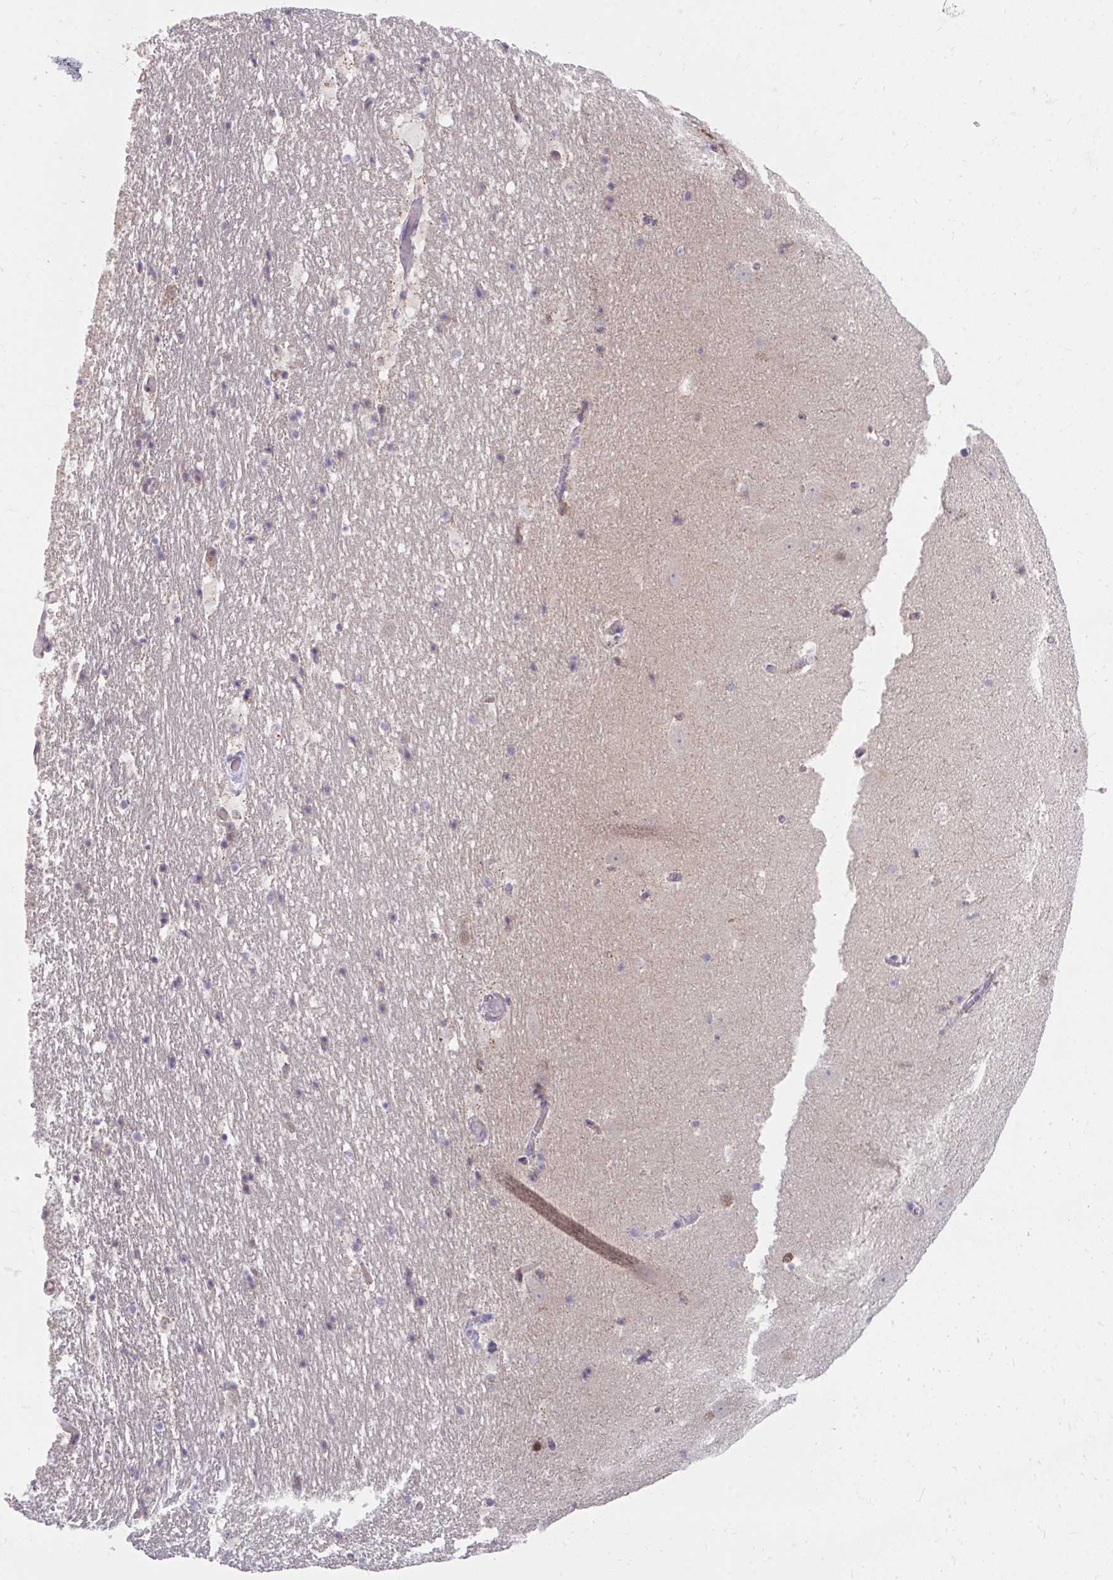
{"staining": {"intensity": "negative", "quantity": "none", "location": "none"}, "tissue": "hippocampus", "cell_type": "Glial cells", "image_type": "normal", "snomed": [{"axis": "morphology", "description": "Normal tissue, NOS"}, {"axis": "topography", "description": "Hippocampus"}], "caption": "IHC image of unremarkable hippocampus: hippocampus stained with DAB shows no significant protein positivity in glial cells. Brightfield microscopy of immunohistochemistry stained with DAB (3,3'-diaminobenzidine) (brown) and hematoxylin (blue), captured at high magnification.", "gene": "SLAMF7", "patient": {"sex": "female", "age": 42}}